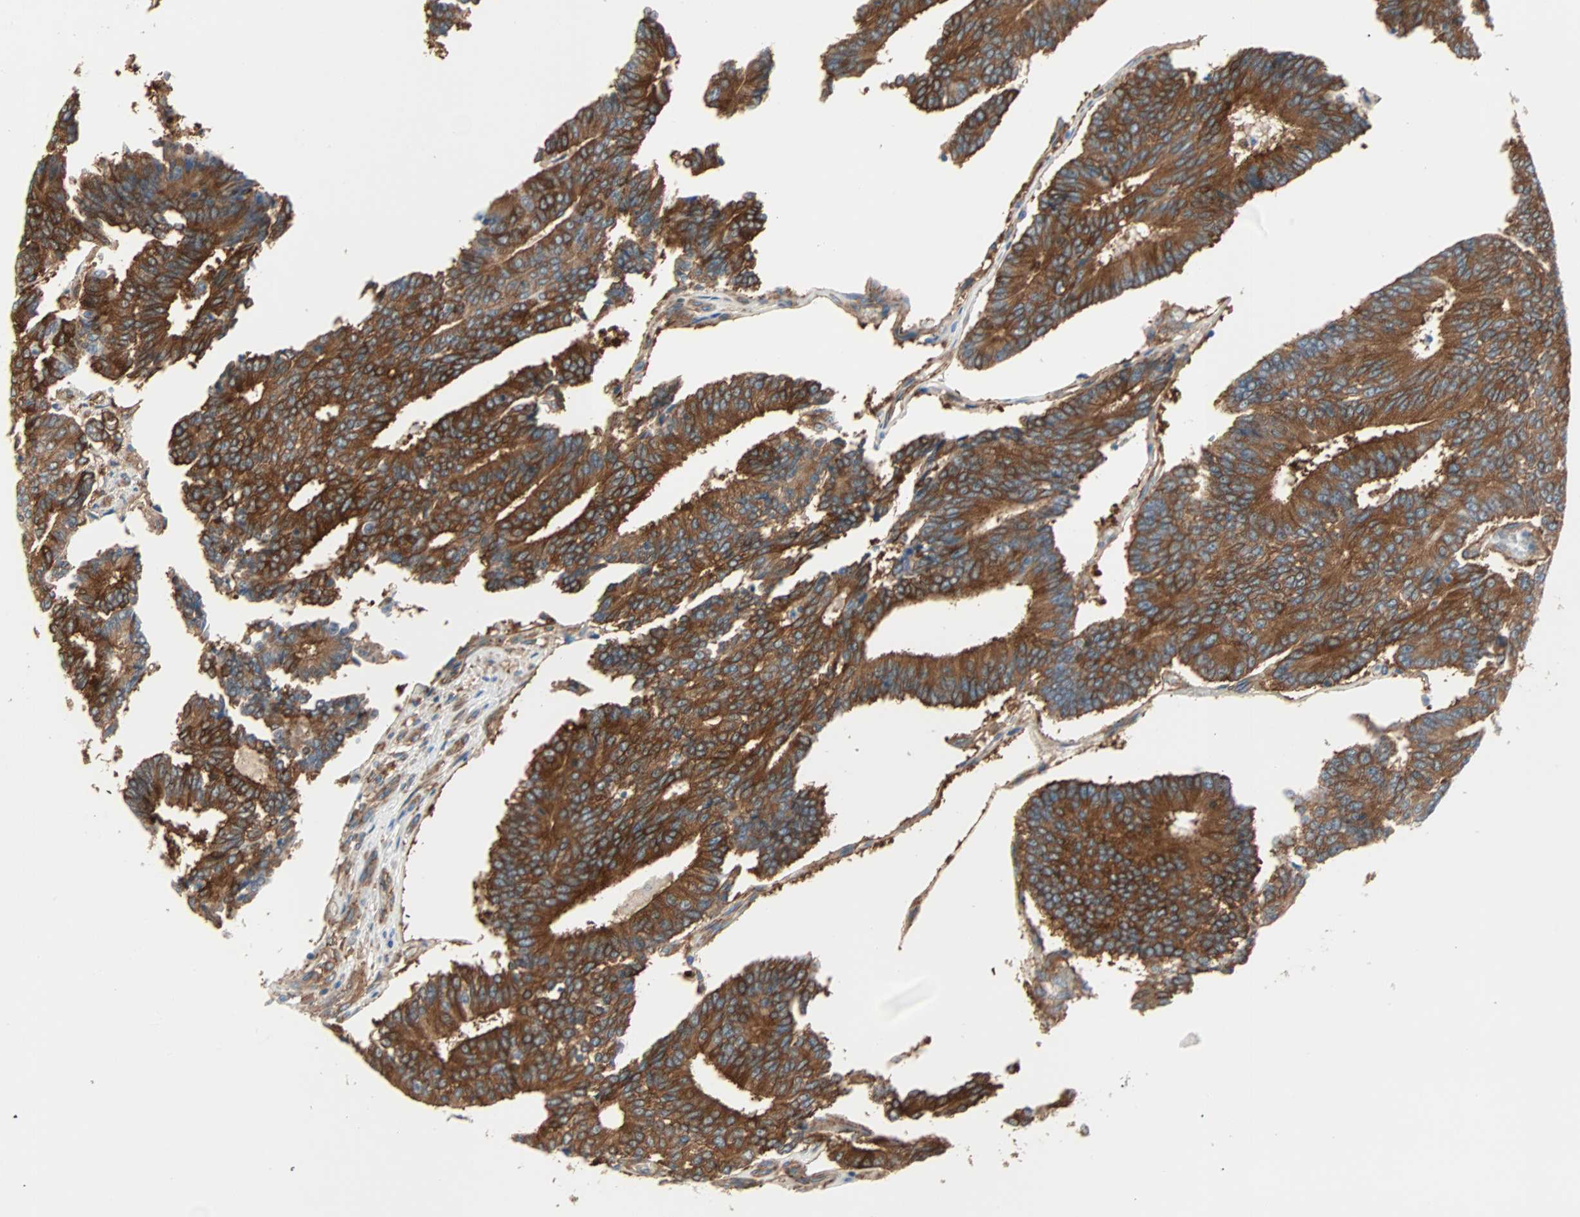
{"staining": {"intensity": "strong", "quantity": ">75%", "location": "cytoplasmic/membranous"}, "tissue": "prostate cancer", "cell_type": "Tumor cells", "image_type": "cancer", "snomed": [{"axis": "morphology", "description": "Adenocarcinoma, High grade"}, {"axis": "topography", "description": "Prostate"}], "caption": "Immunohistochemical staining of human prostate cancer (adenocarcinoma (high-grade)) exhibits high levels of strong cytoplasmic/membranous protein staining in about >75% of tumor cells.", "gene": "EPB41L2", "patient": {"sex": "male", "age": 55}}